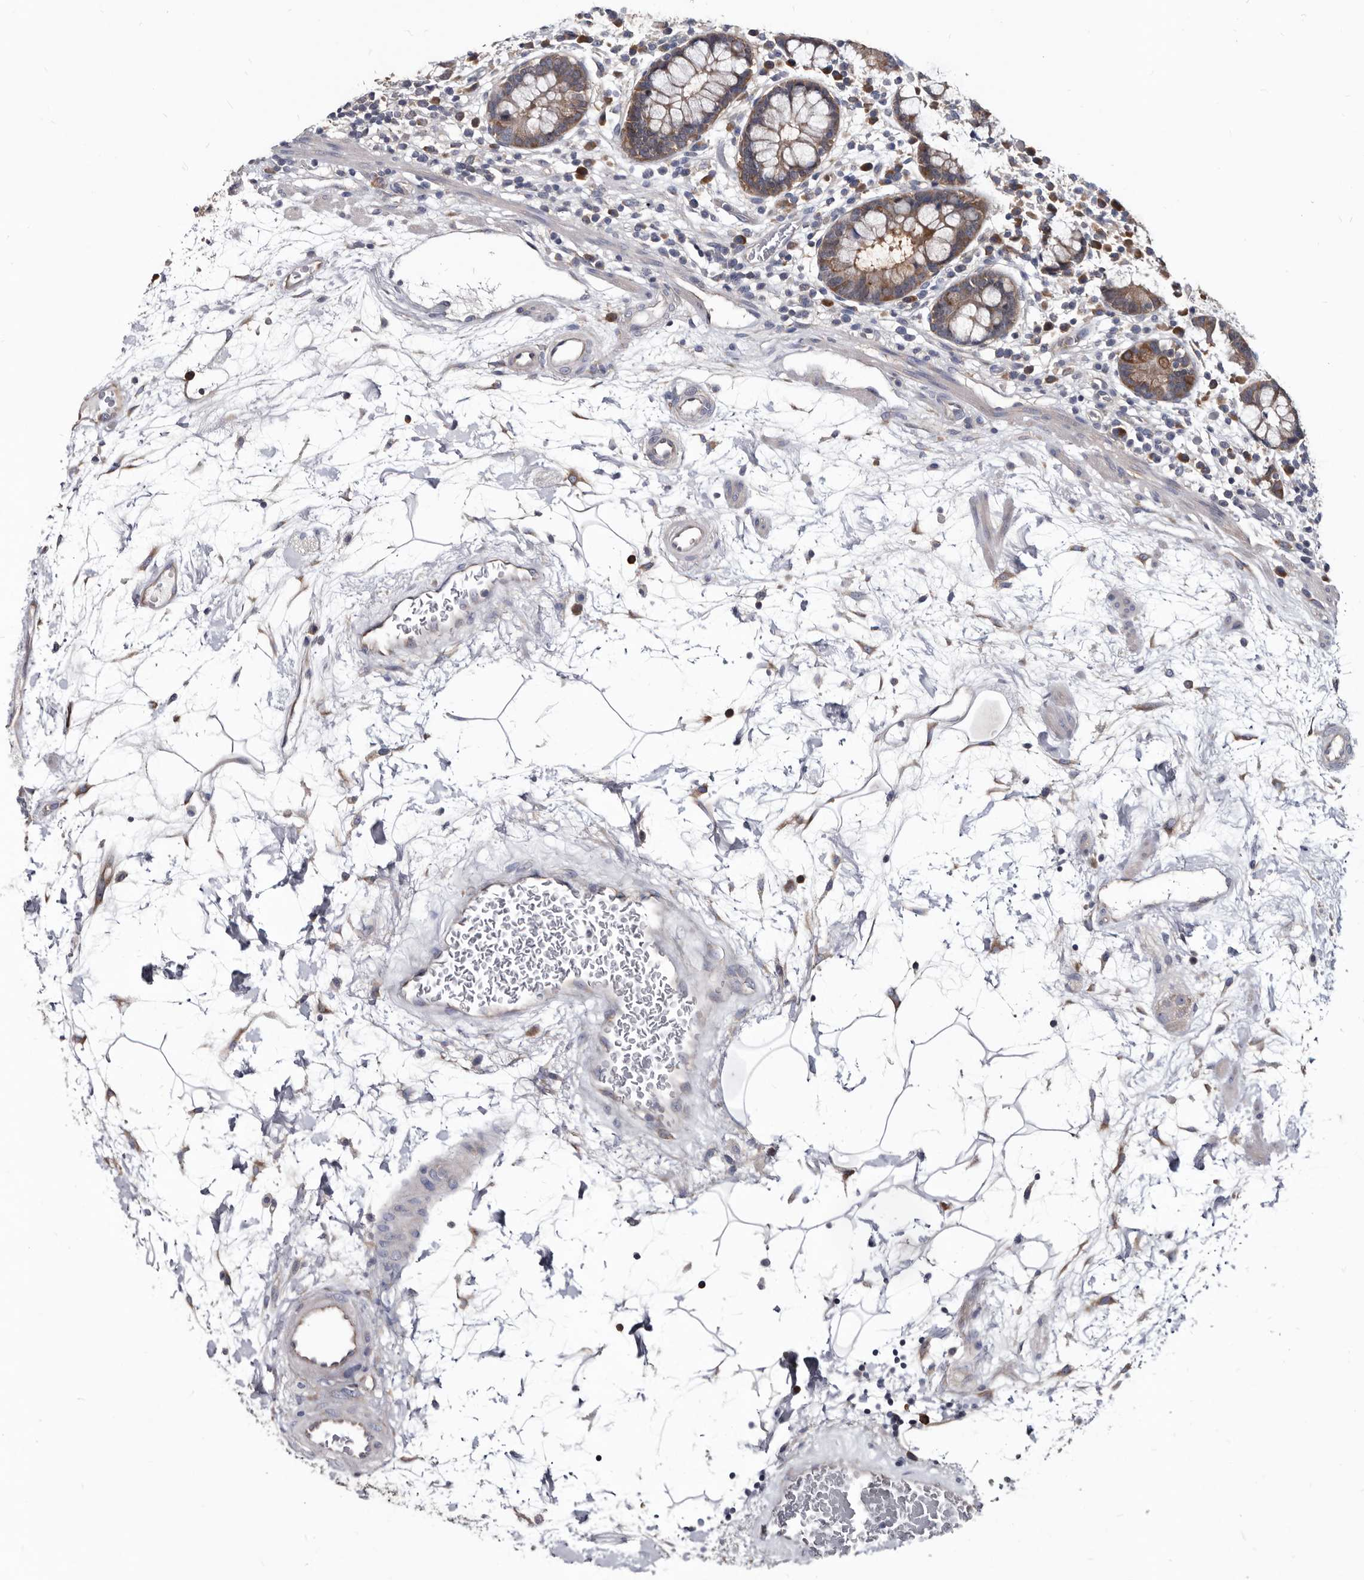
{"staining": {"intensity": "weak", "quantity": ">75%", "location": "cytoplasmic/membranous"}, "tissue": "colon", "cell_type": "Endothelial cells", "image_type": "normal", "snomed": [{"axis": "morphology", "description": "Normal tissue, NOS"}, {"axis": "topography", "description": "Colon"}], "caption": "This image demonstrates immunohistochemistry (IHC) staining of normal colon, with low weak cytoplasmic/membranous staining in about >75% of endothelial cells.", "gene": "ABCF2", "patient": {"sex": "female", "age": 79}}